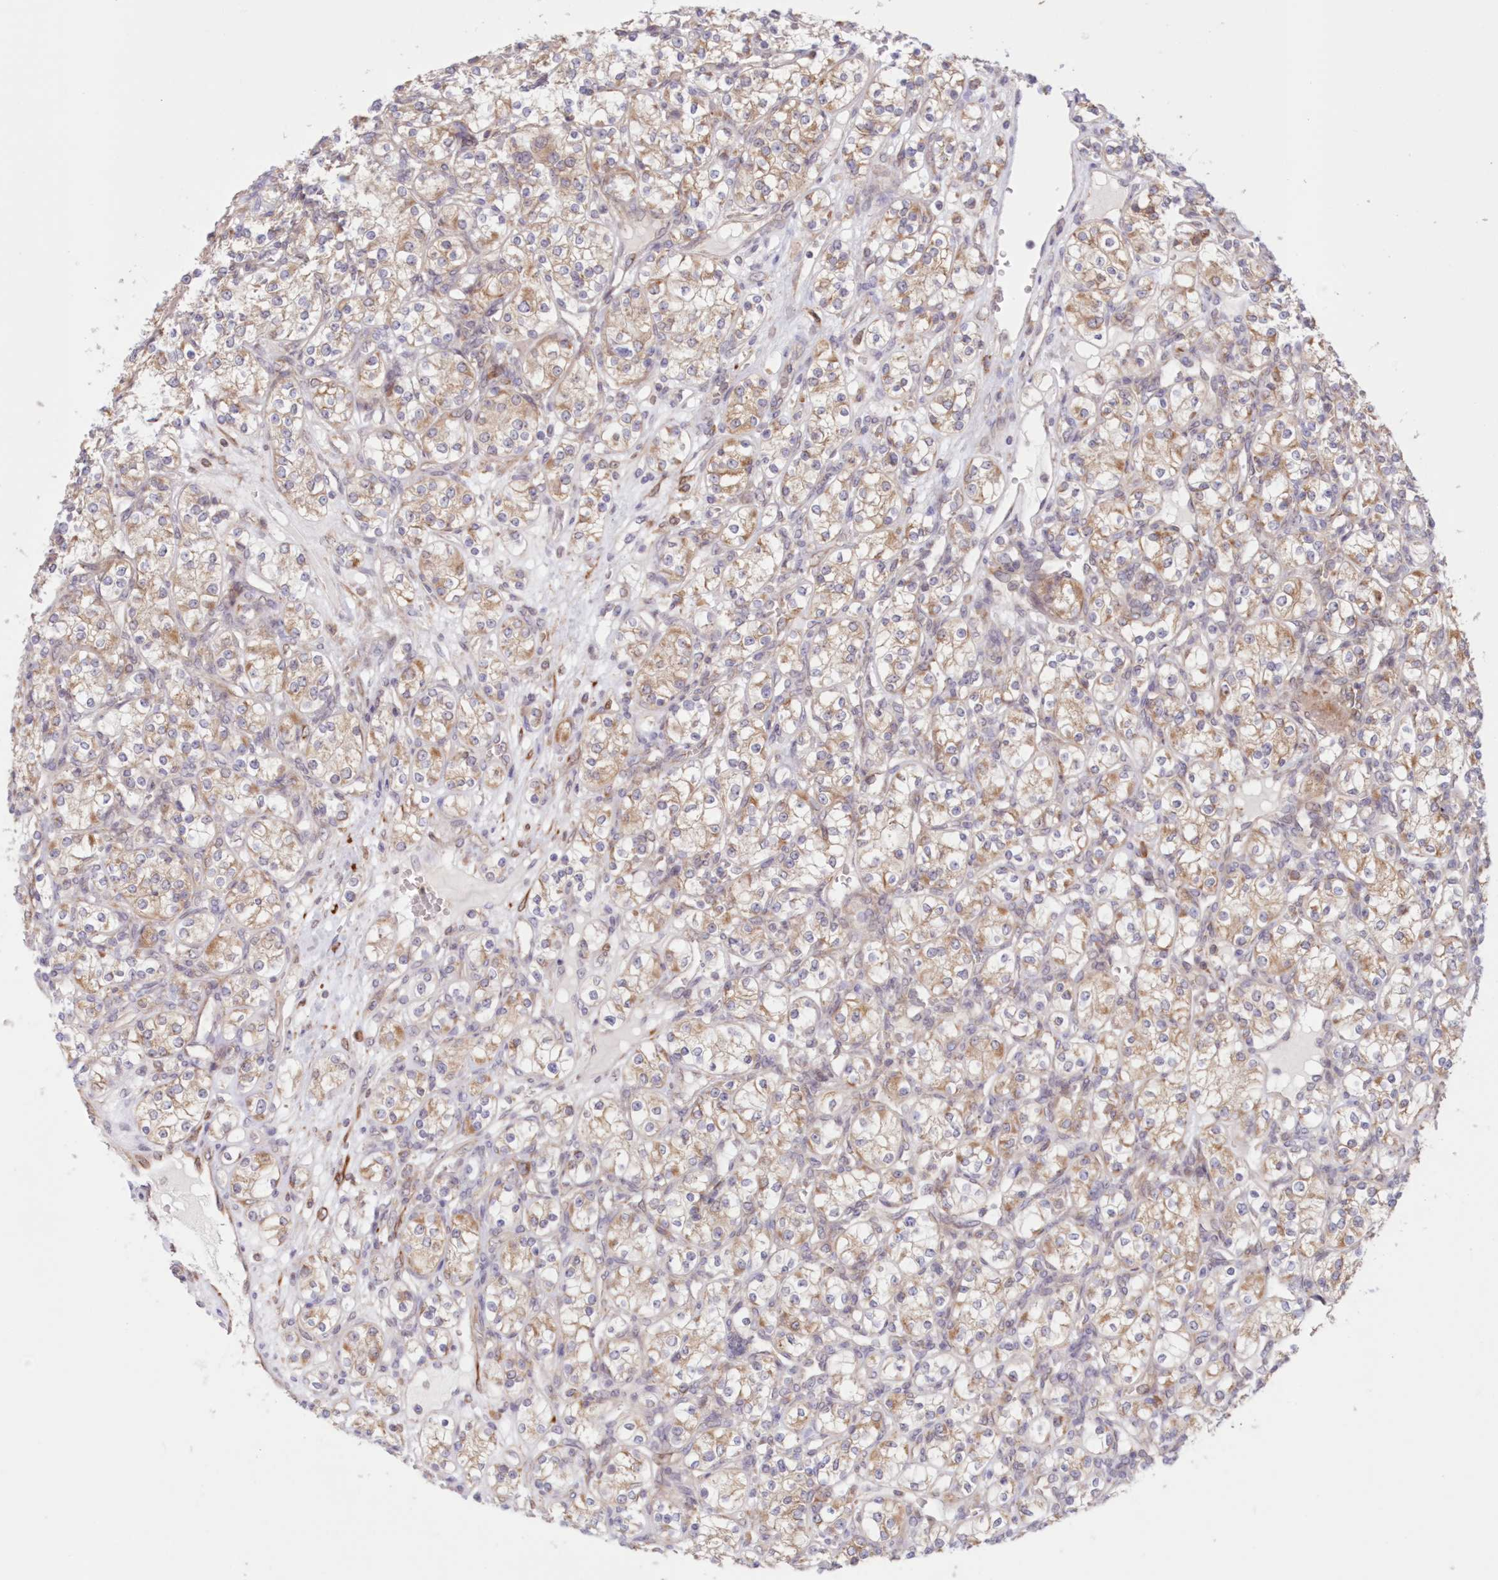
{"staining": {"intensity": "moderate", "quantity": "25%-75%", "location": "cytoplasmic/membranous"}, "tissue": "renal cancer", "cell_type": "Tumor cells", "image_type": "cancer", "snomed": [{"axis": "morphology", "description": "Adenocarcinoma, NOS"}, {"axis": "topography", "description": "Kidney"}], "caption": "Immunohistochemical staining of renal cancer (adenocarcinoma) displays medium levels of moderate cytoplasmic/membranous protein positivity in approximately 25%-75% of tumor cells.", "gene": "PCYOX1L", "patient": {"sex": "male", "age": 77}}